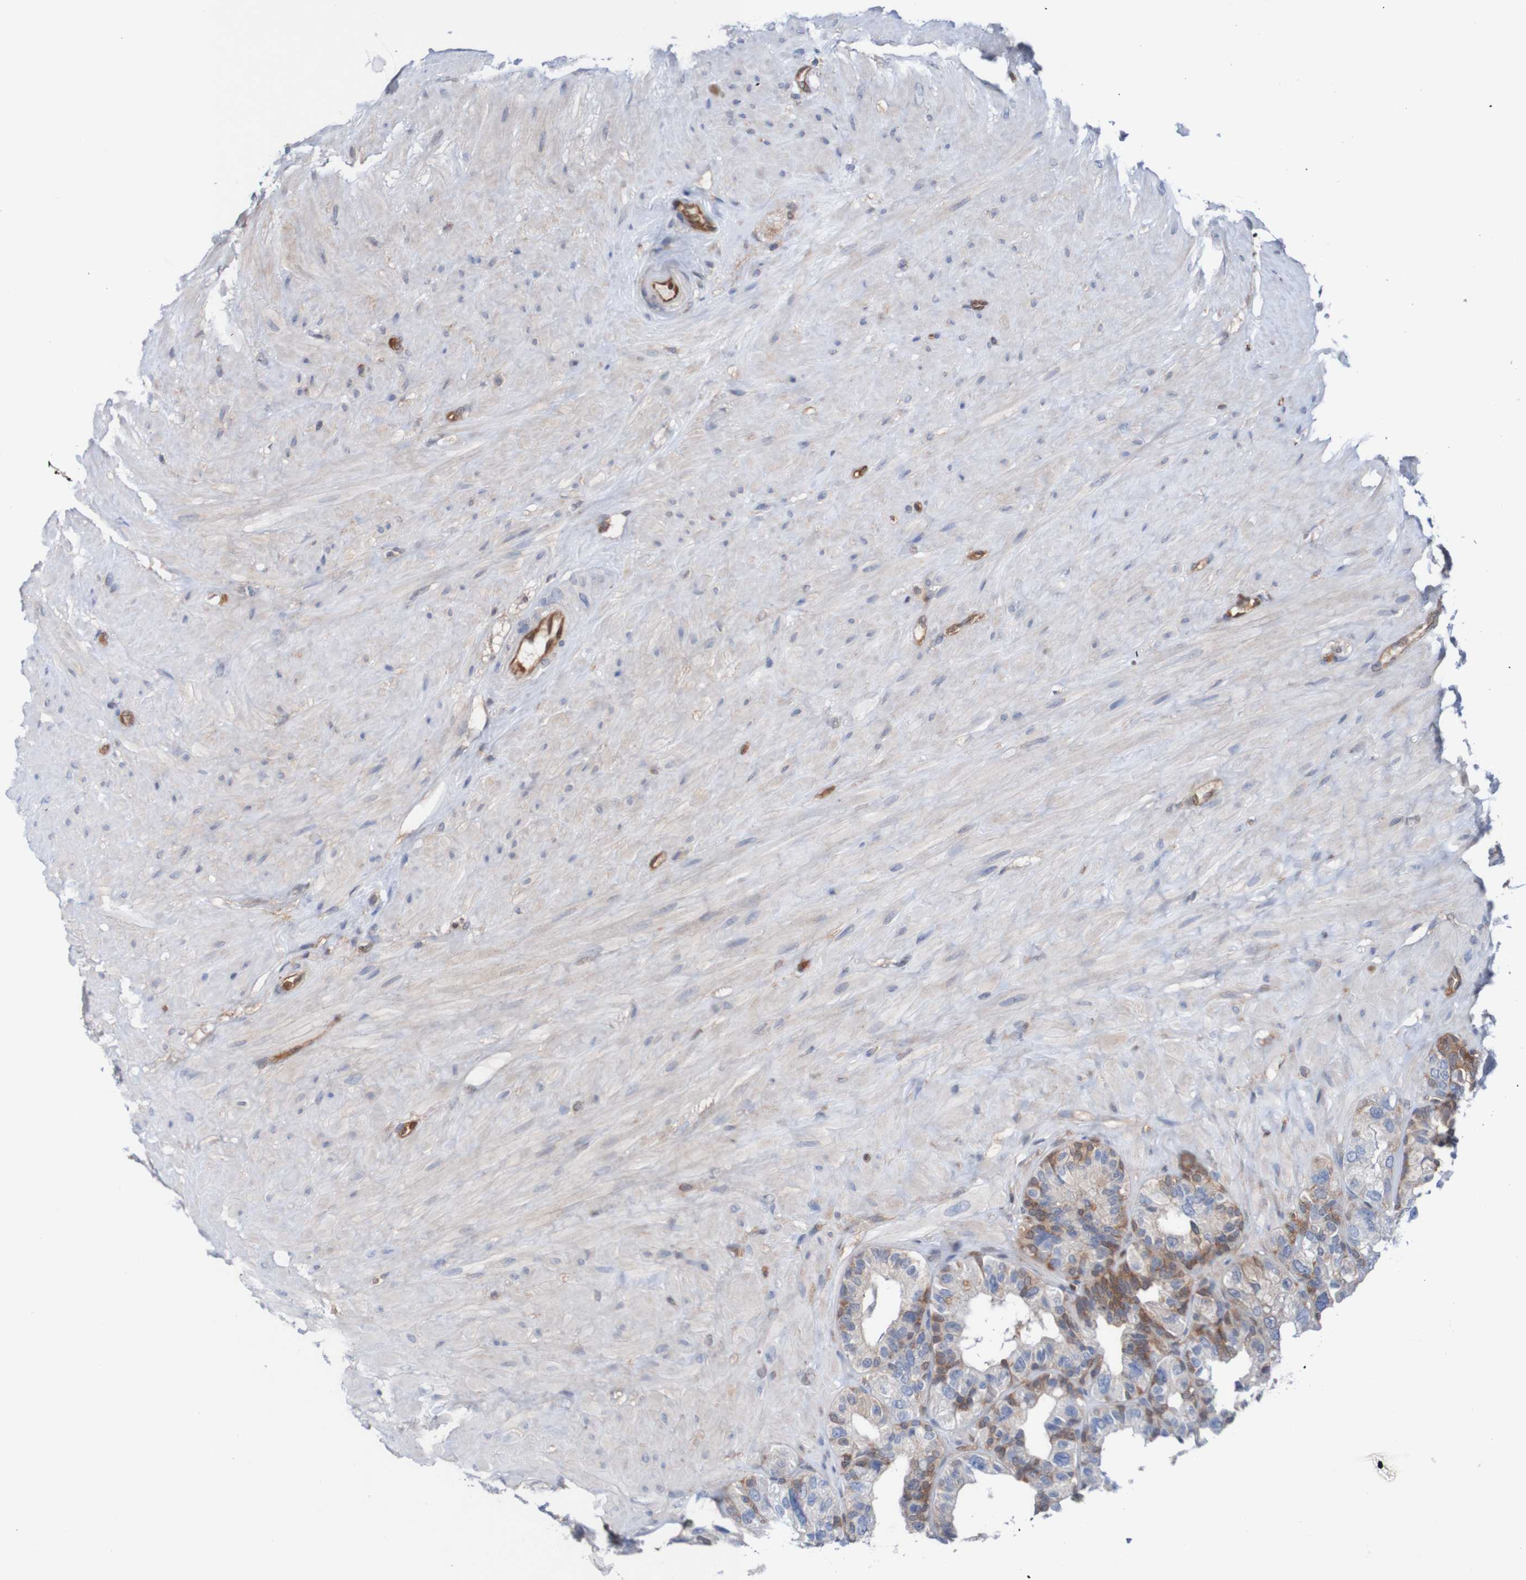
{"staining": {"intensity": "moderate", "quantity": "25%-75%", "location": "cytoplasmic/membranous"}, "tissue": "seminal vesicle", "cell_type": "Glandular cells", "image_type": "normal", "snomed": [{"axis": "morphology", "description": "Normal tissue, NOS"}, {"axis": "topography", "description": "Seminal veicle"}], "caption": "The immunohistochemical stain labels moderate cytoplasmic/membranous expression in glandular cells of benign seminal vesicle. (brown staining indicates protein expression, while blue staining denotes nuclei).", "gene": "RIGI", "patient": {"sex": "male", "age": 68}}